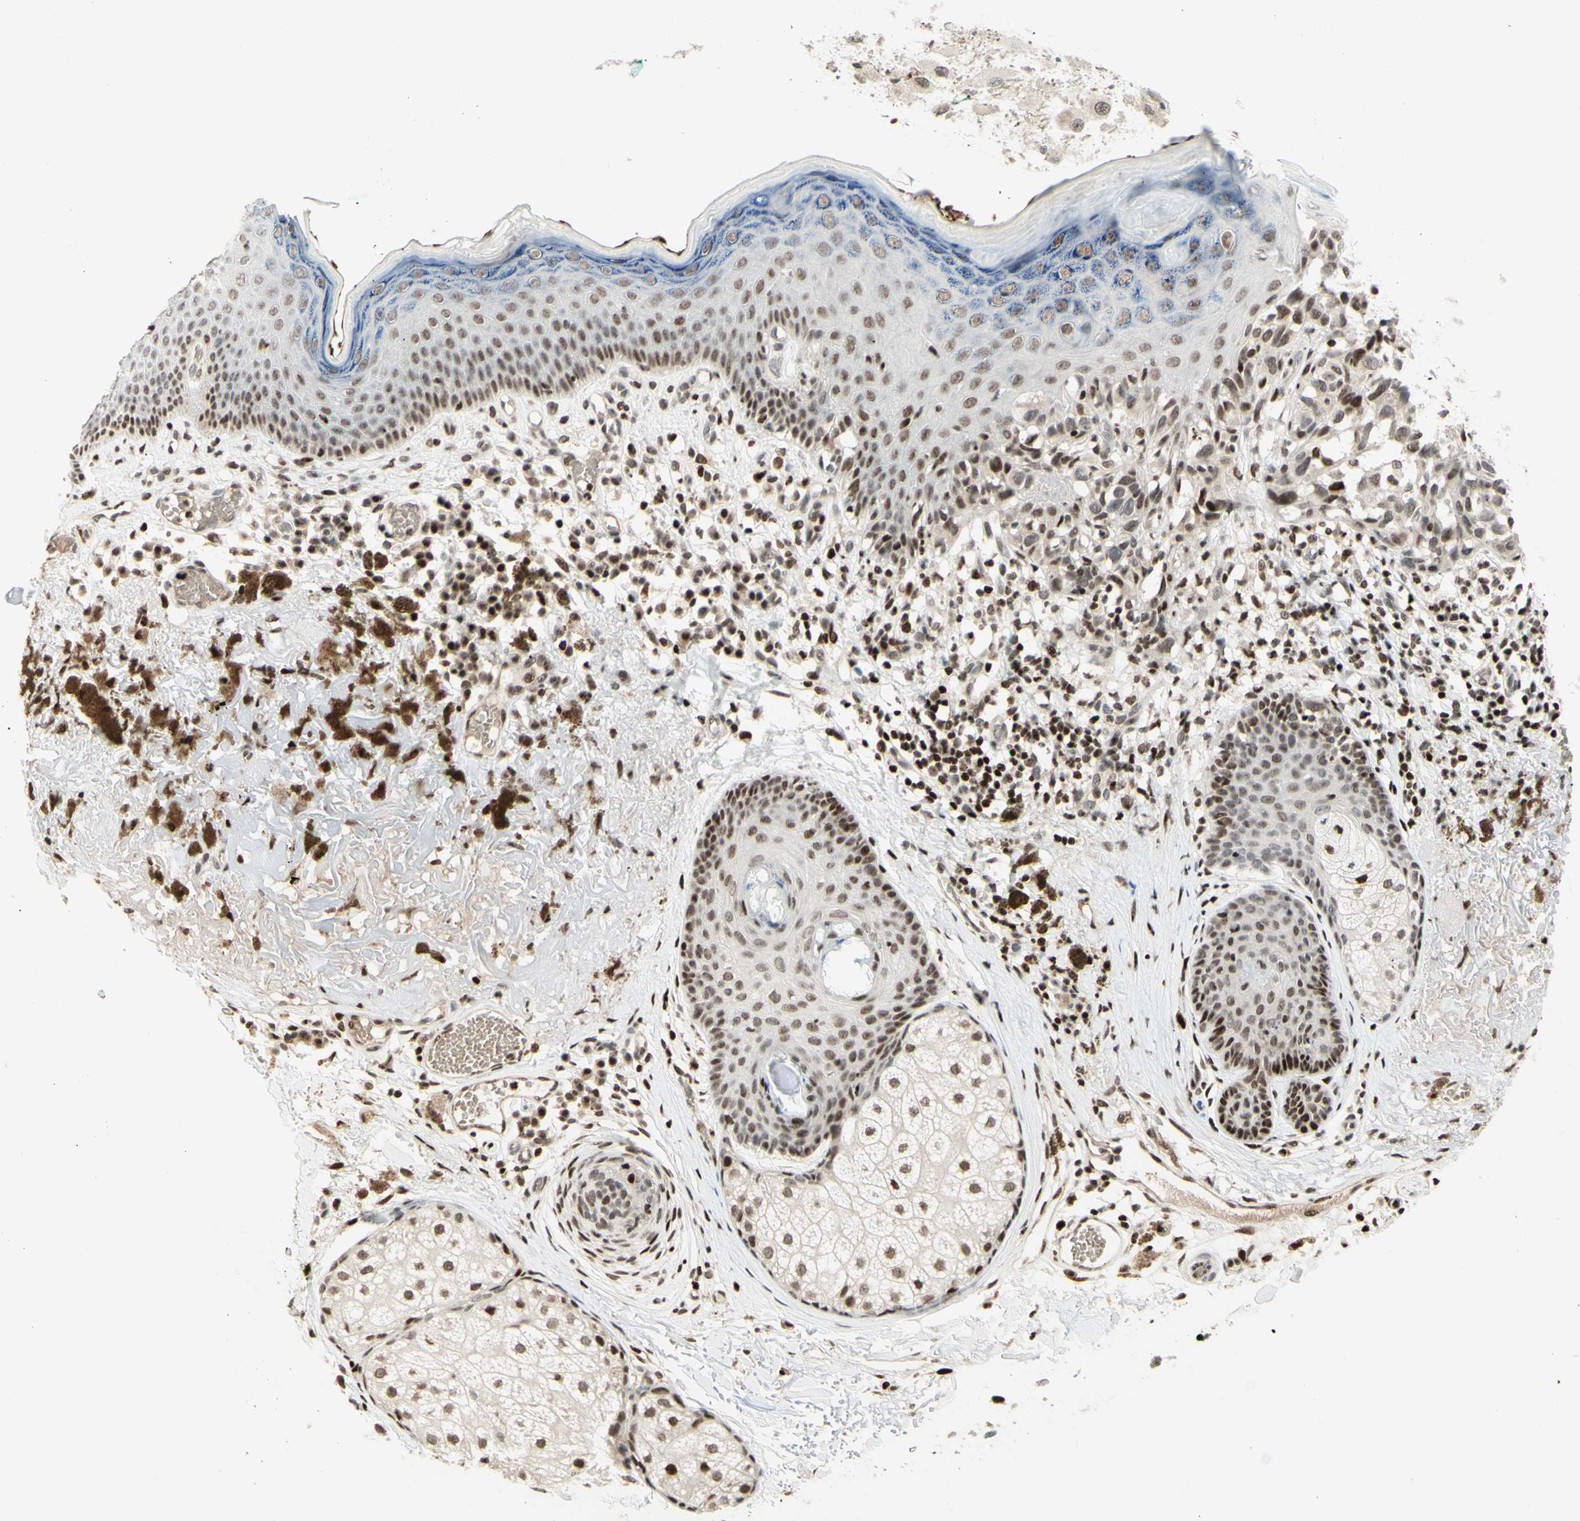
{"staining": {"intensity": "moderate", "quantity": "25%-75%", "location": "nuclear"}, "tissue": "melanoma", "cell_type": "Tumor cells", "image_type": "cancer", "snomed": [{"axis": "morphology", "description": "Malignant melanoma in situ"}, {"axis": "morphology", "description": "Malignant melanoma, NOS"}, {"axis": "topography", "description": "Skin"}], "caption": "There is medium levels of moderate nuclear expression in tumor cells of malignant melanoma in situ, as demonstrated by immunohistochemical staining (brown color).", "gene": "CDKL5", "patient": {"sex": "female", "age": 88}}